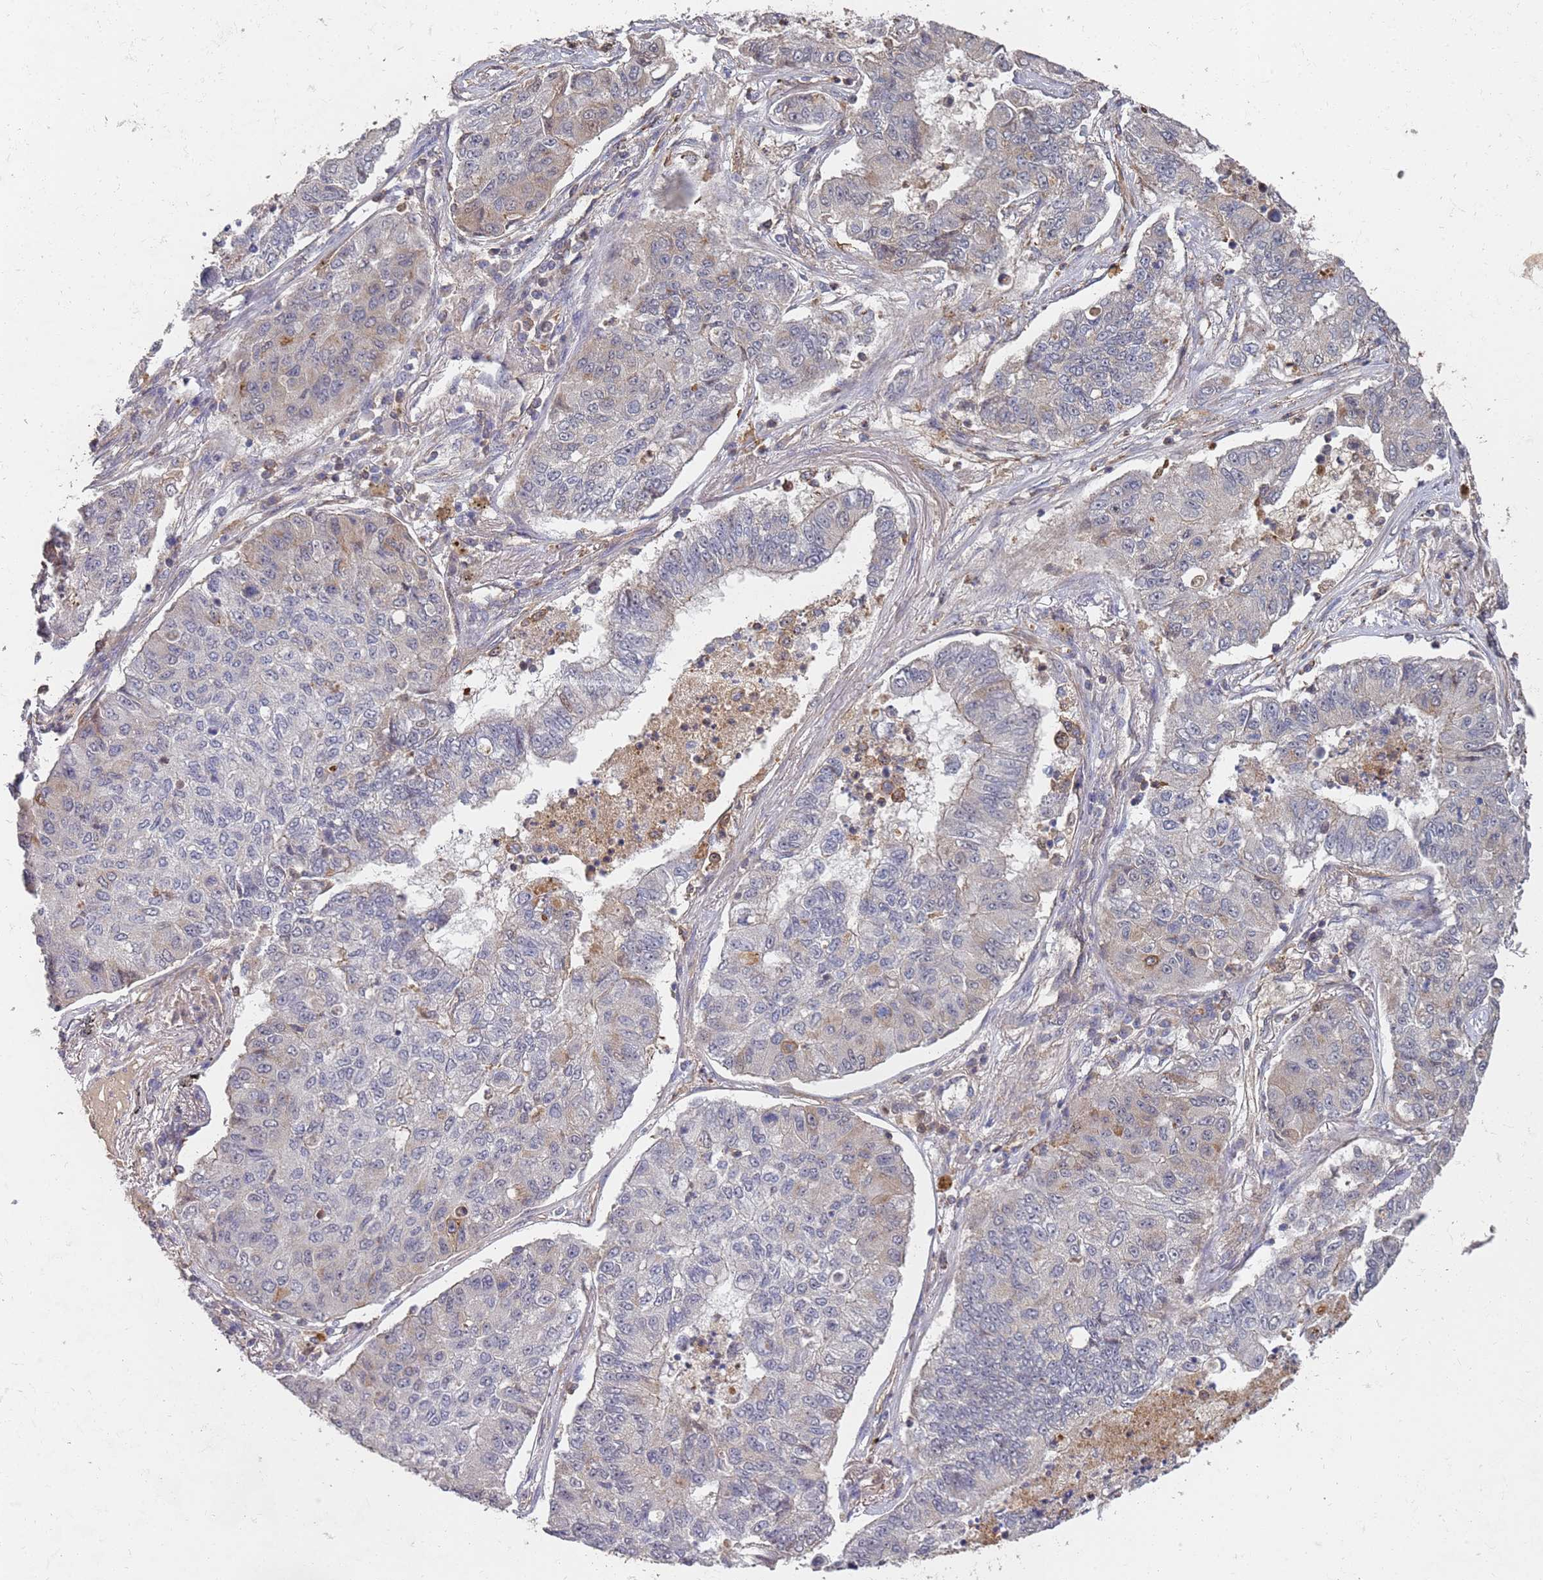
{"staining": {"intensity": "moderate", "quantity": "<25%", "location": "cytoplasmic/membranous"}, "tissue": "lung cancer", "cell_type": "Tumor cells", "image_type": "cancer", "snomed": [{"axis": "morphology", "description": "Squamous cell carcinoma, NOS"}, {"axis": "topography", "description": "Lung"}], "caption": "Lung cancer (squamous cell carcinoma) was stained to show a protein in brown. There is low levels of moderate cytoplasmic/membranous expression in about <25% of tumor cells. Nuclei are stained in blue.", "gene": "ABCB6", "patient": {"sex": "male", "age": 74}}